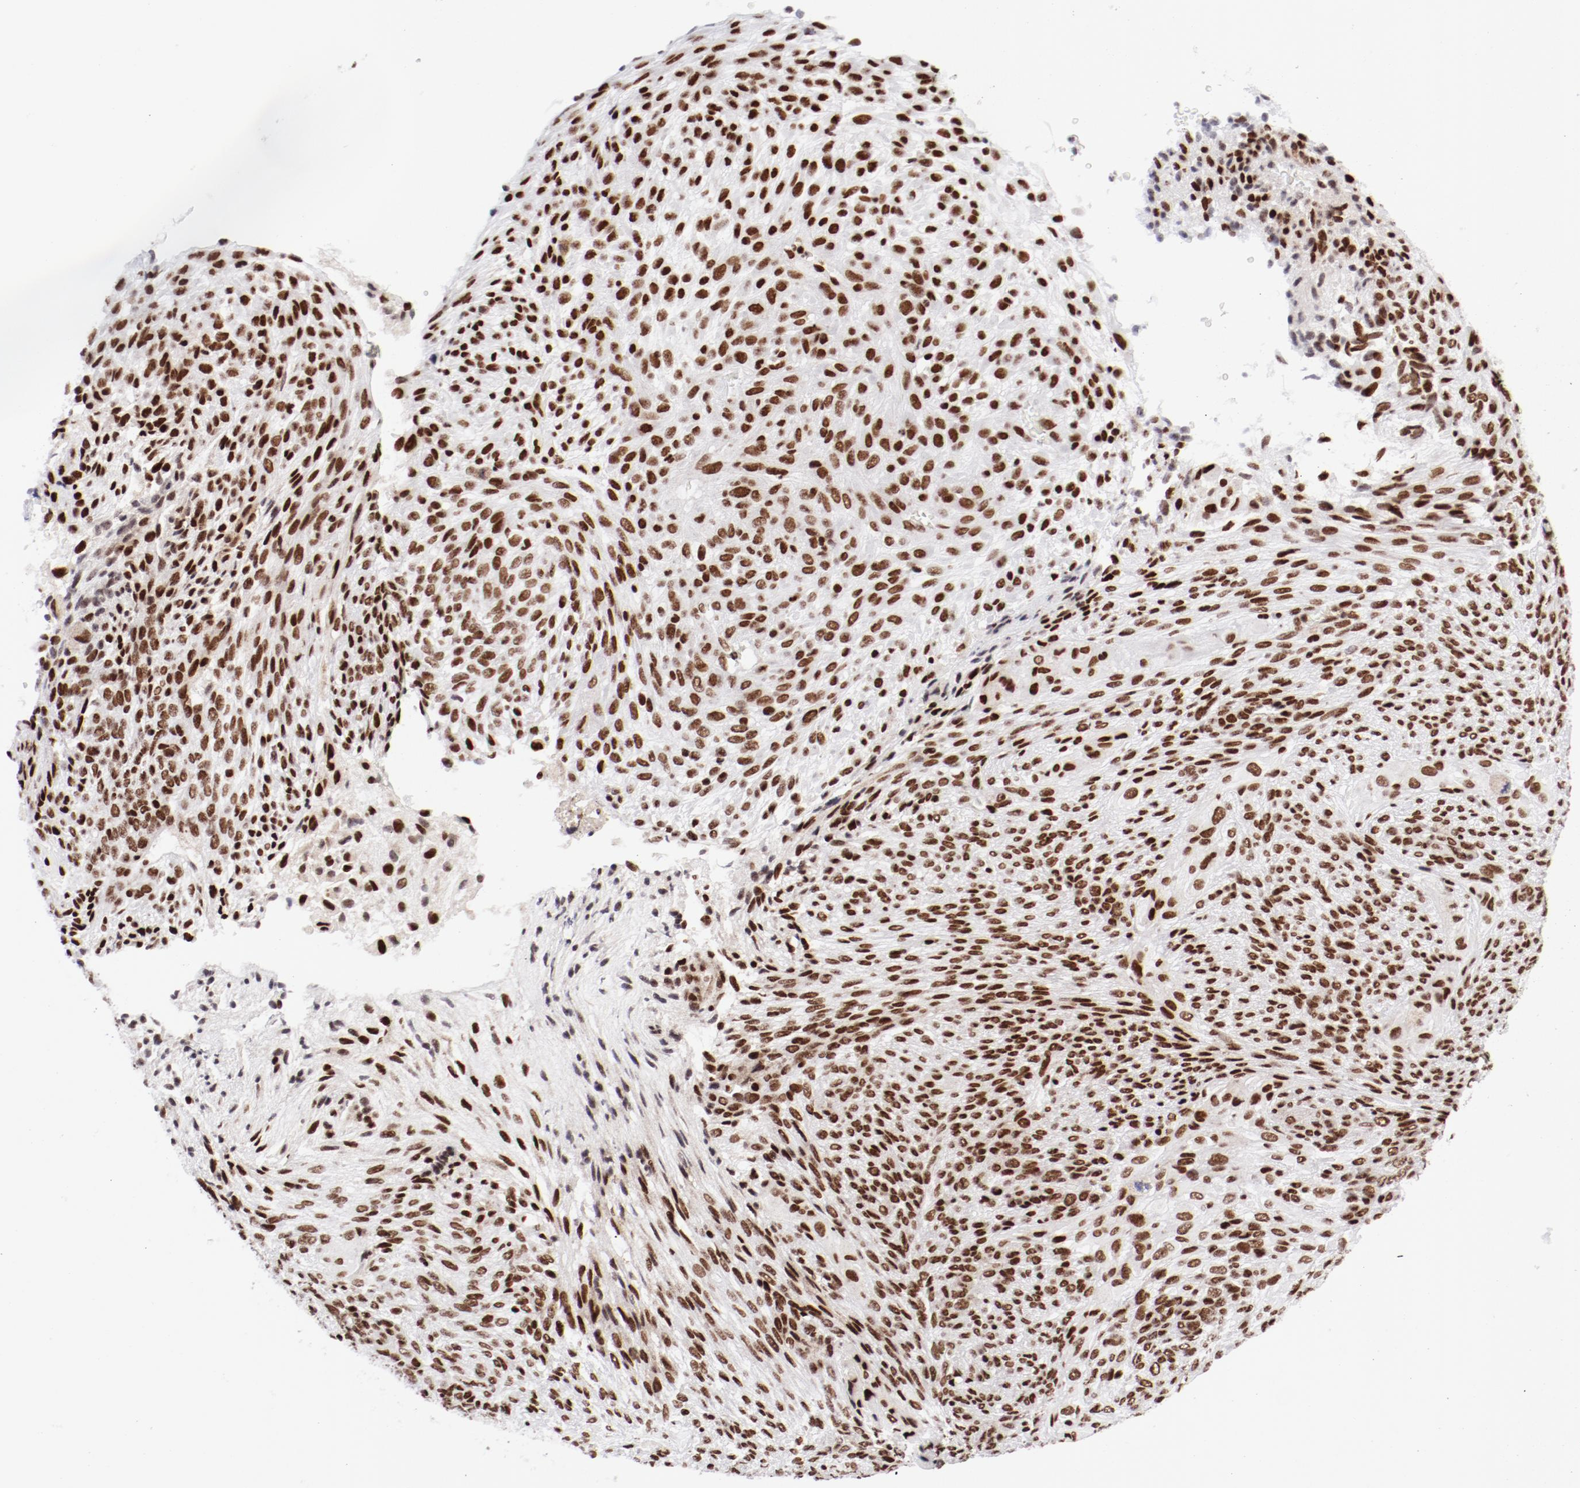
{"staining": {"intensity": "strong", "quantity": ">75%", "location": "nuclear"}, "tissue": "glioma", "cell_type": "Tumor cells", "image_type": "cancer", "snomed": [{"axis": "morphology", "description": "Glioma, malignant, High grade"}, {"axis": "topography", "description": "Cerebral cortex"}], "caption": "Strong nuclear expression for a protein is seen in approximately >75% of tumor cells of glioma using immunohistochemistry (IHC).", "gene": "NFYB", "patient": {"sex": "female", "age": 55}}